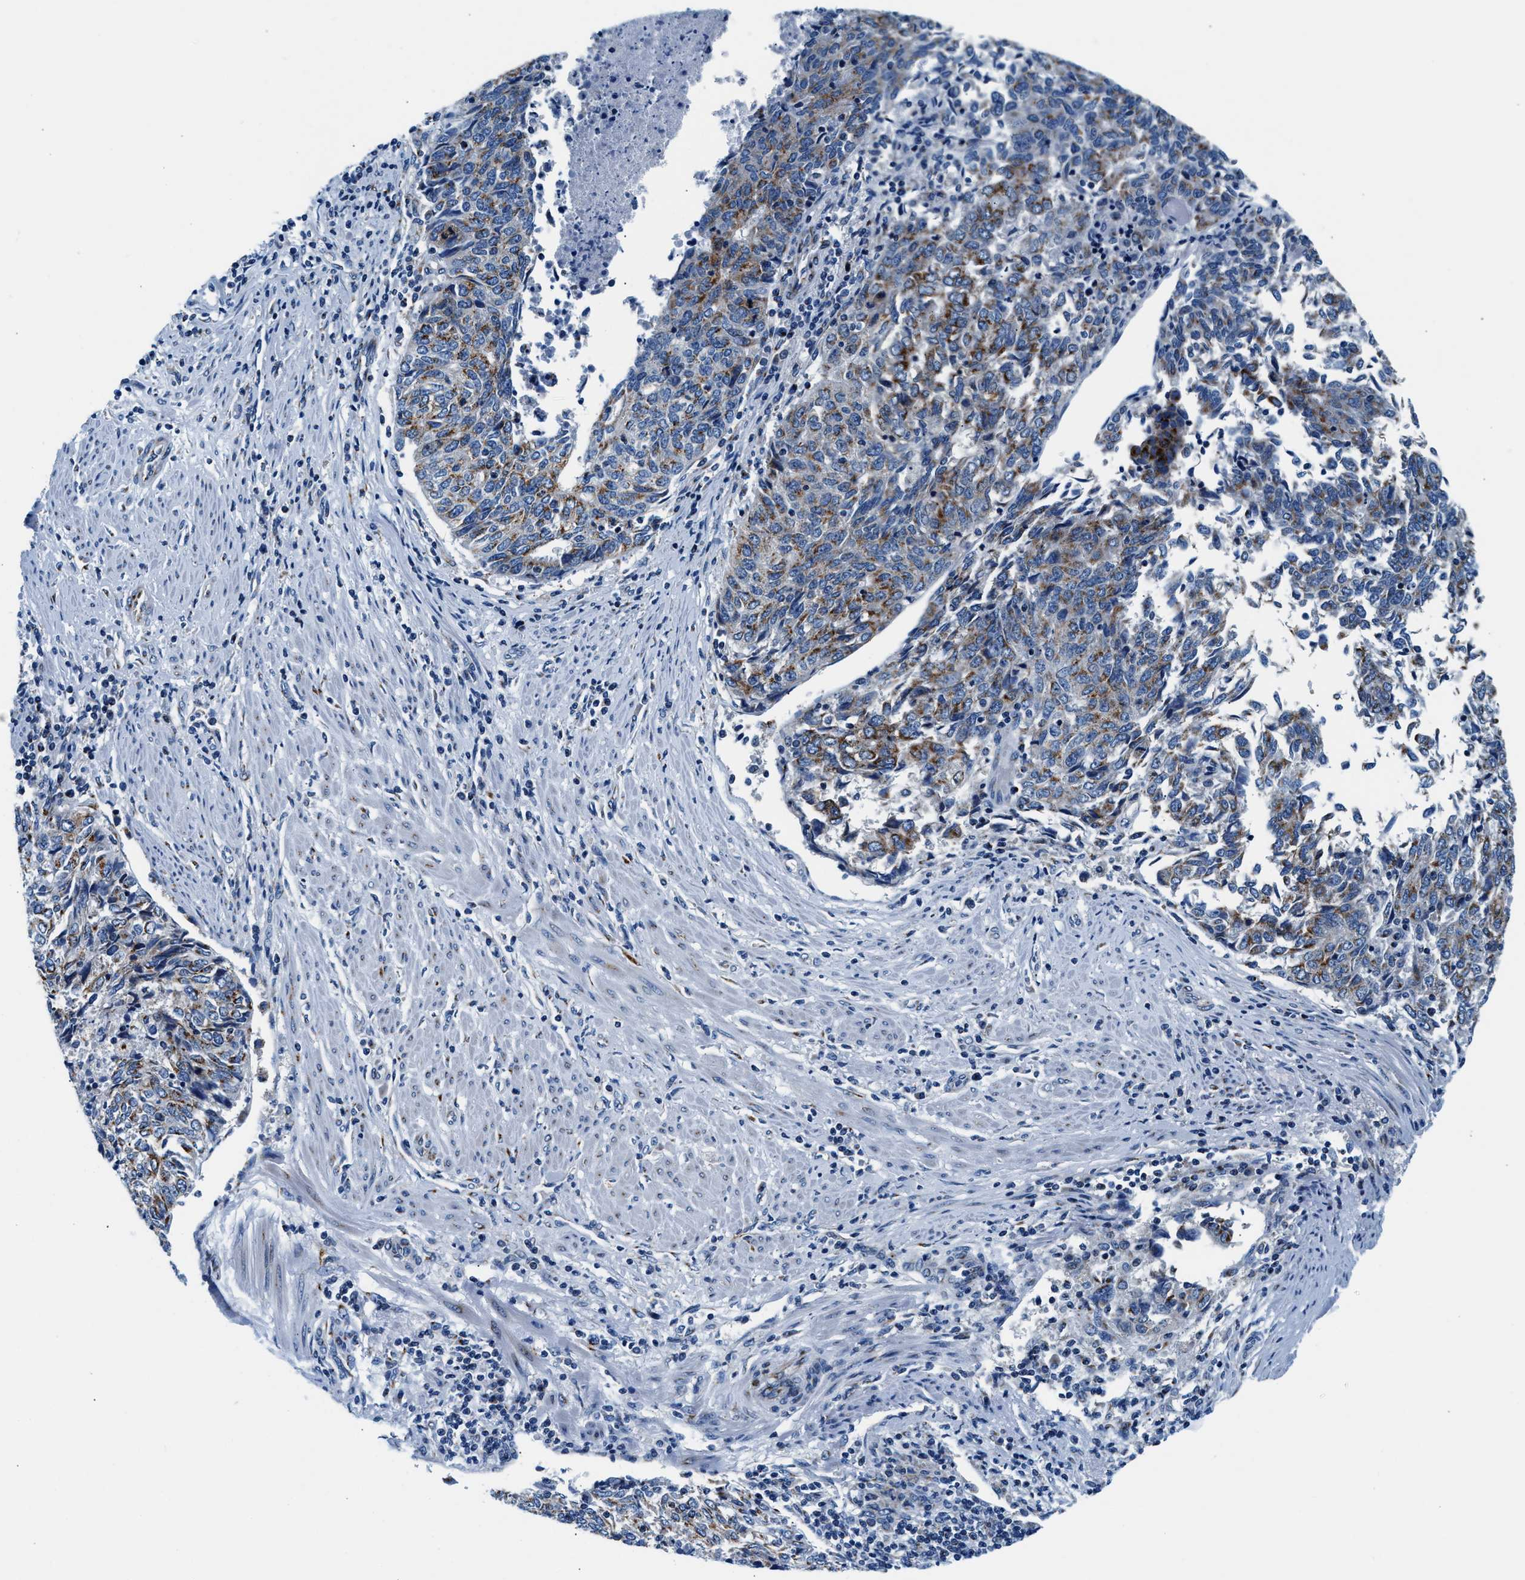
{"staining": {"intensity": "moderate", "quantity": "<25%", "location": "cytoplasmic/membranous"}, "tissue": "endometrial cancer", "cell_type": "Tumor cells", "image_type": "cancer", "snomed": [{"axis": "morphology", "description": "Adenocarcinoma, NOS"}, {"axis": "topography", "description": "Endometrium"}], "caption": "This image displays endometrial adenocarcinoma stained with immunohistochemistry (IHC) to label a protein in brown. The cytoplasmic/membranous of tumor cells show moderate positivity for the protein. Nuclei are counter-stained blue.", "gene": "VPS53", "patient": {"sex": "female", "age": 80}}